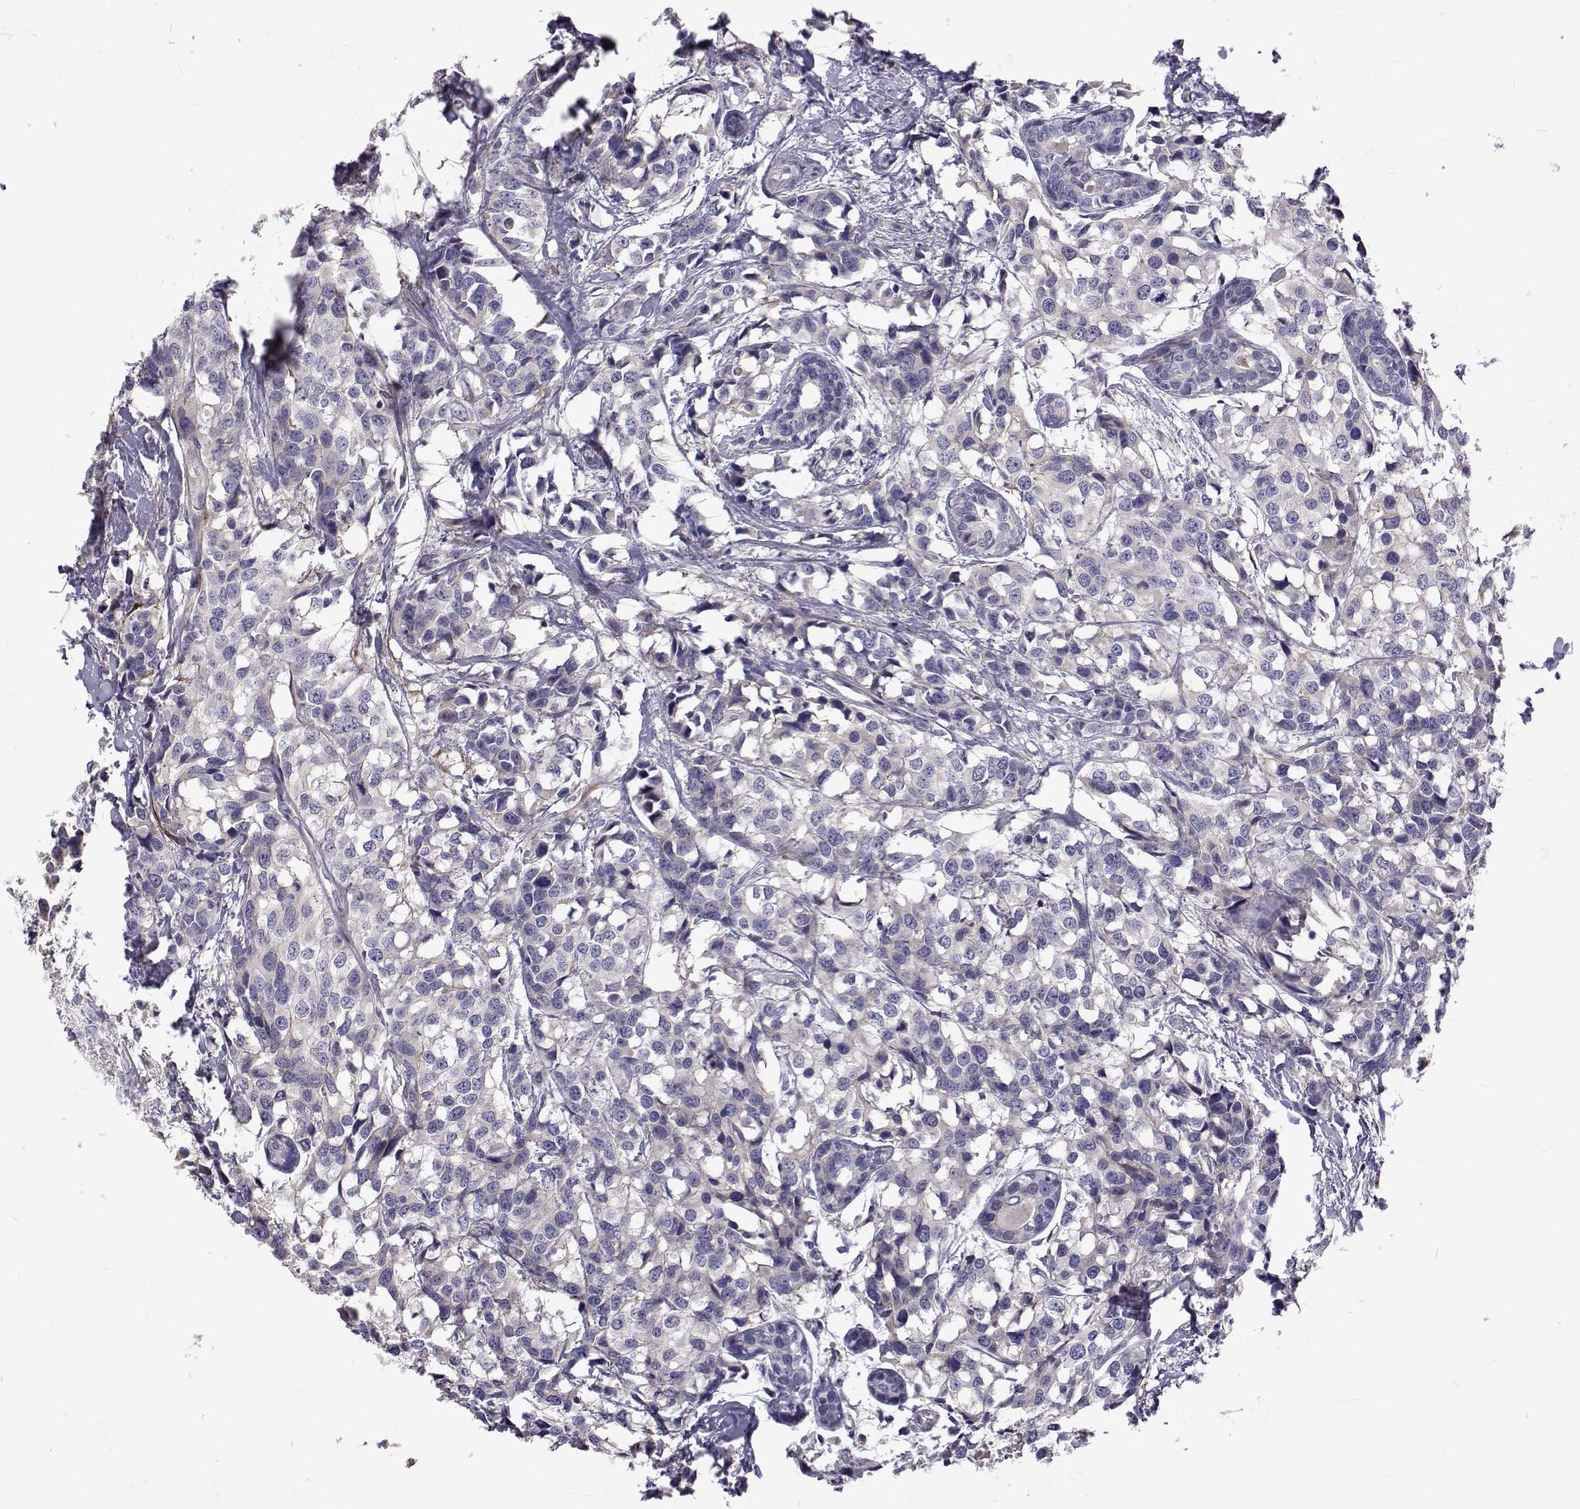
{"staining": {"intensity": "negative", "quantity": "none", "location": "none"}, "tissue": "breast cancer", "cell_type": "Tumor cells", "image_type": "cancer", "snomed": [{"axis": "morphology", "description": "Lobular carcinoma"}, {"axis": "topography", "description": "Breast"}], "caption": "The immunohistochemistry photomicrograph has no significant expression in tumor cells of breast cancer (lobular carcinoma) tissue. The staining was performed using DAB to visualize the protein expression in brown, while the nuclei were stained in blue with hematoxylin (Magnification: 20x).", "gene": "NPR3", "patient": {"sex": "female", "age": 59}}